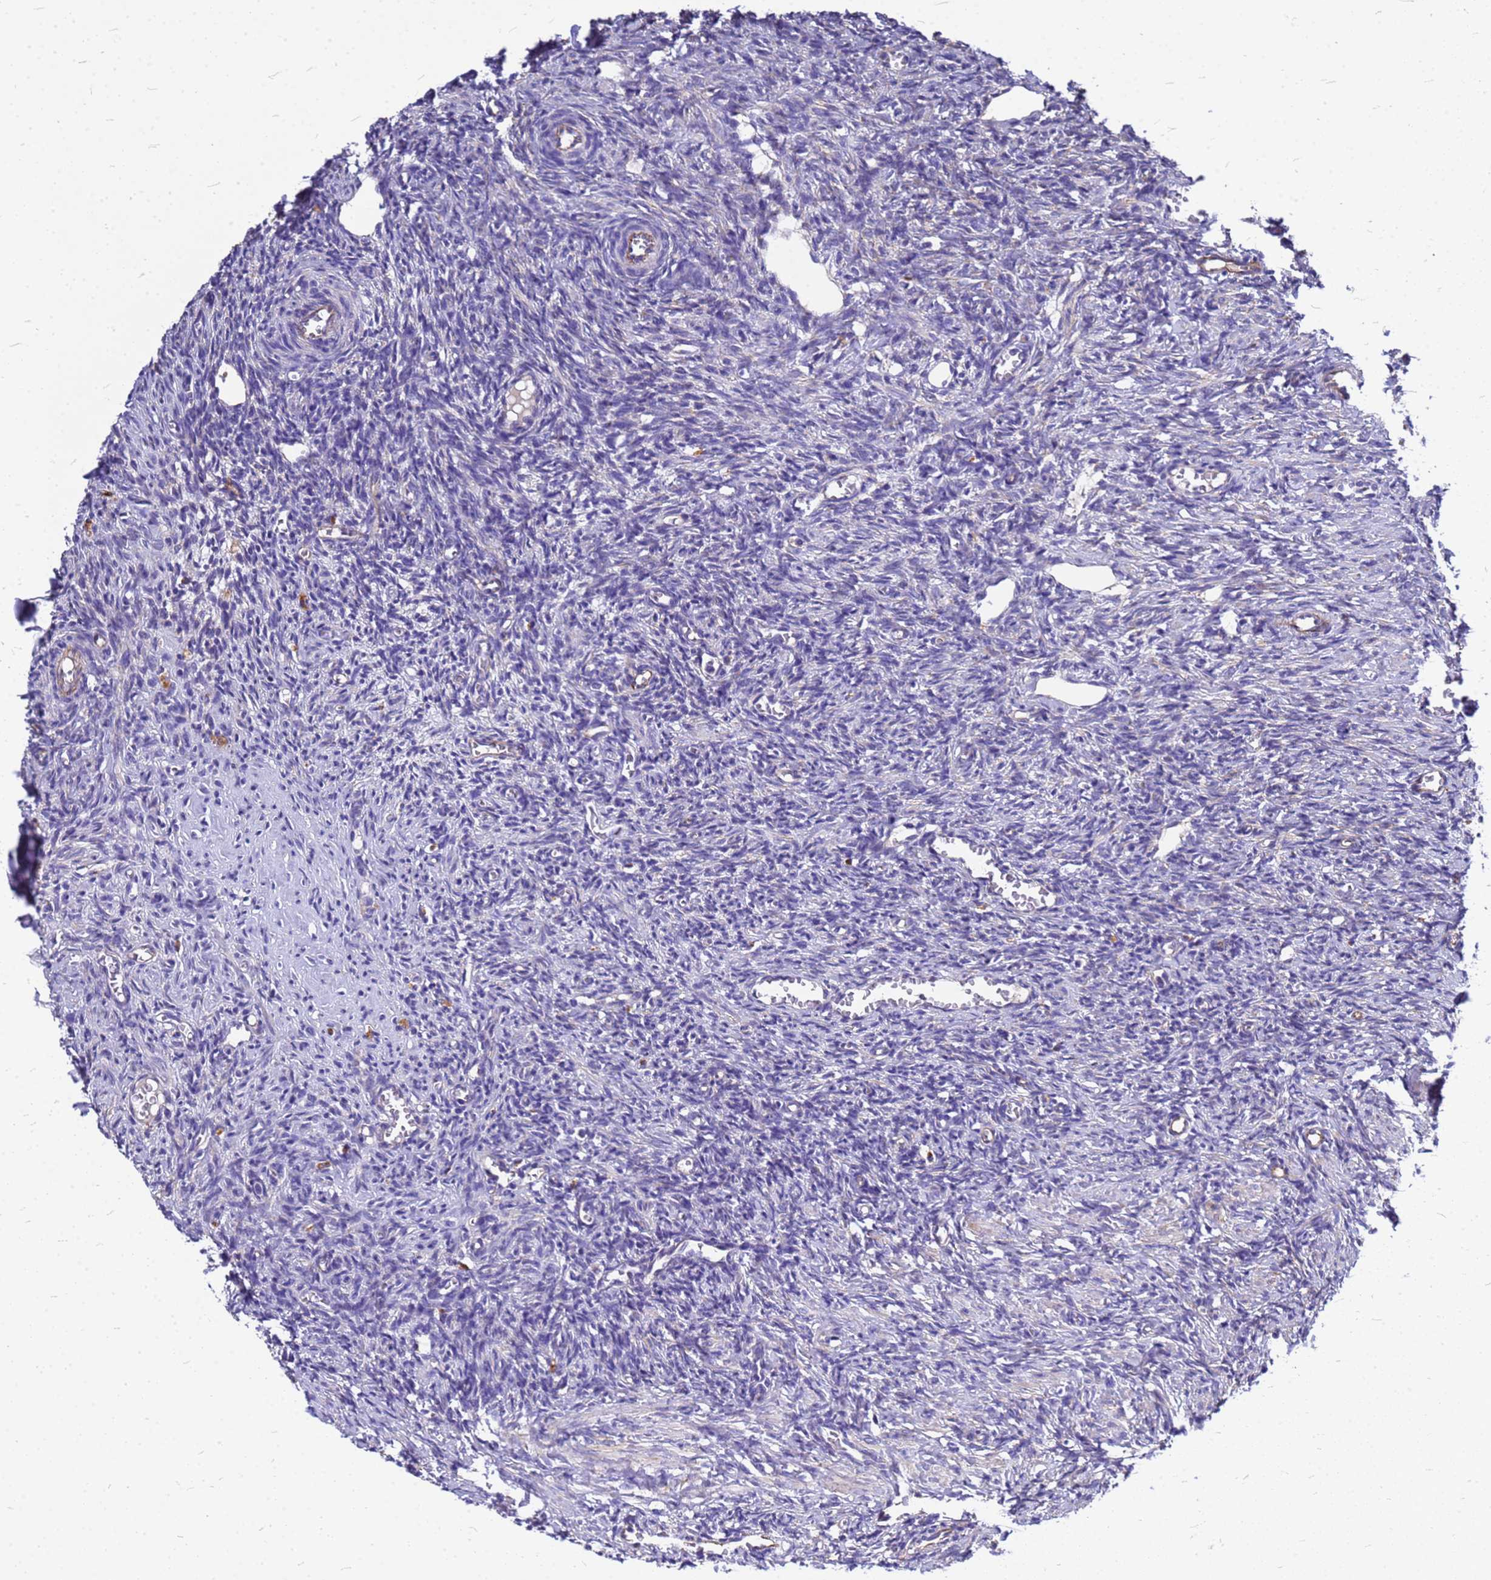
{"staining": {"intensity": "negative", "quantity": "none", "location": "none"}, "tissue": "ovary", "cell_type": "Ovarian stroma cells", "image_type": "normal", "snomed": [{"axis": "morphology", "description": "Normal tissue, NOS"}, {"axis": "topography", "description": "Ovary"}], "caption": "Image shows no significant protein expression in ovarian stroma cells of normal ovary.", "gene": "FBXW5", "patient": {"sex": "female", "age": 27}}